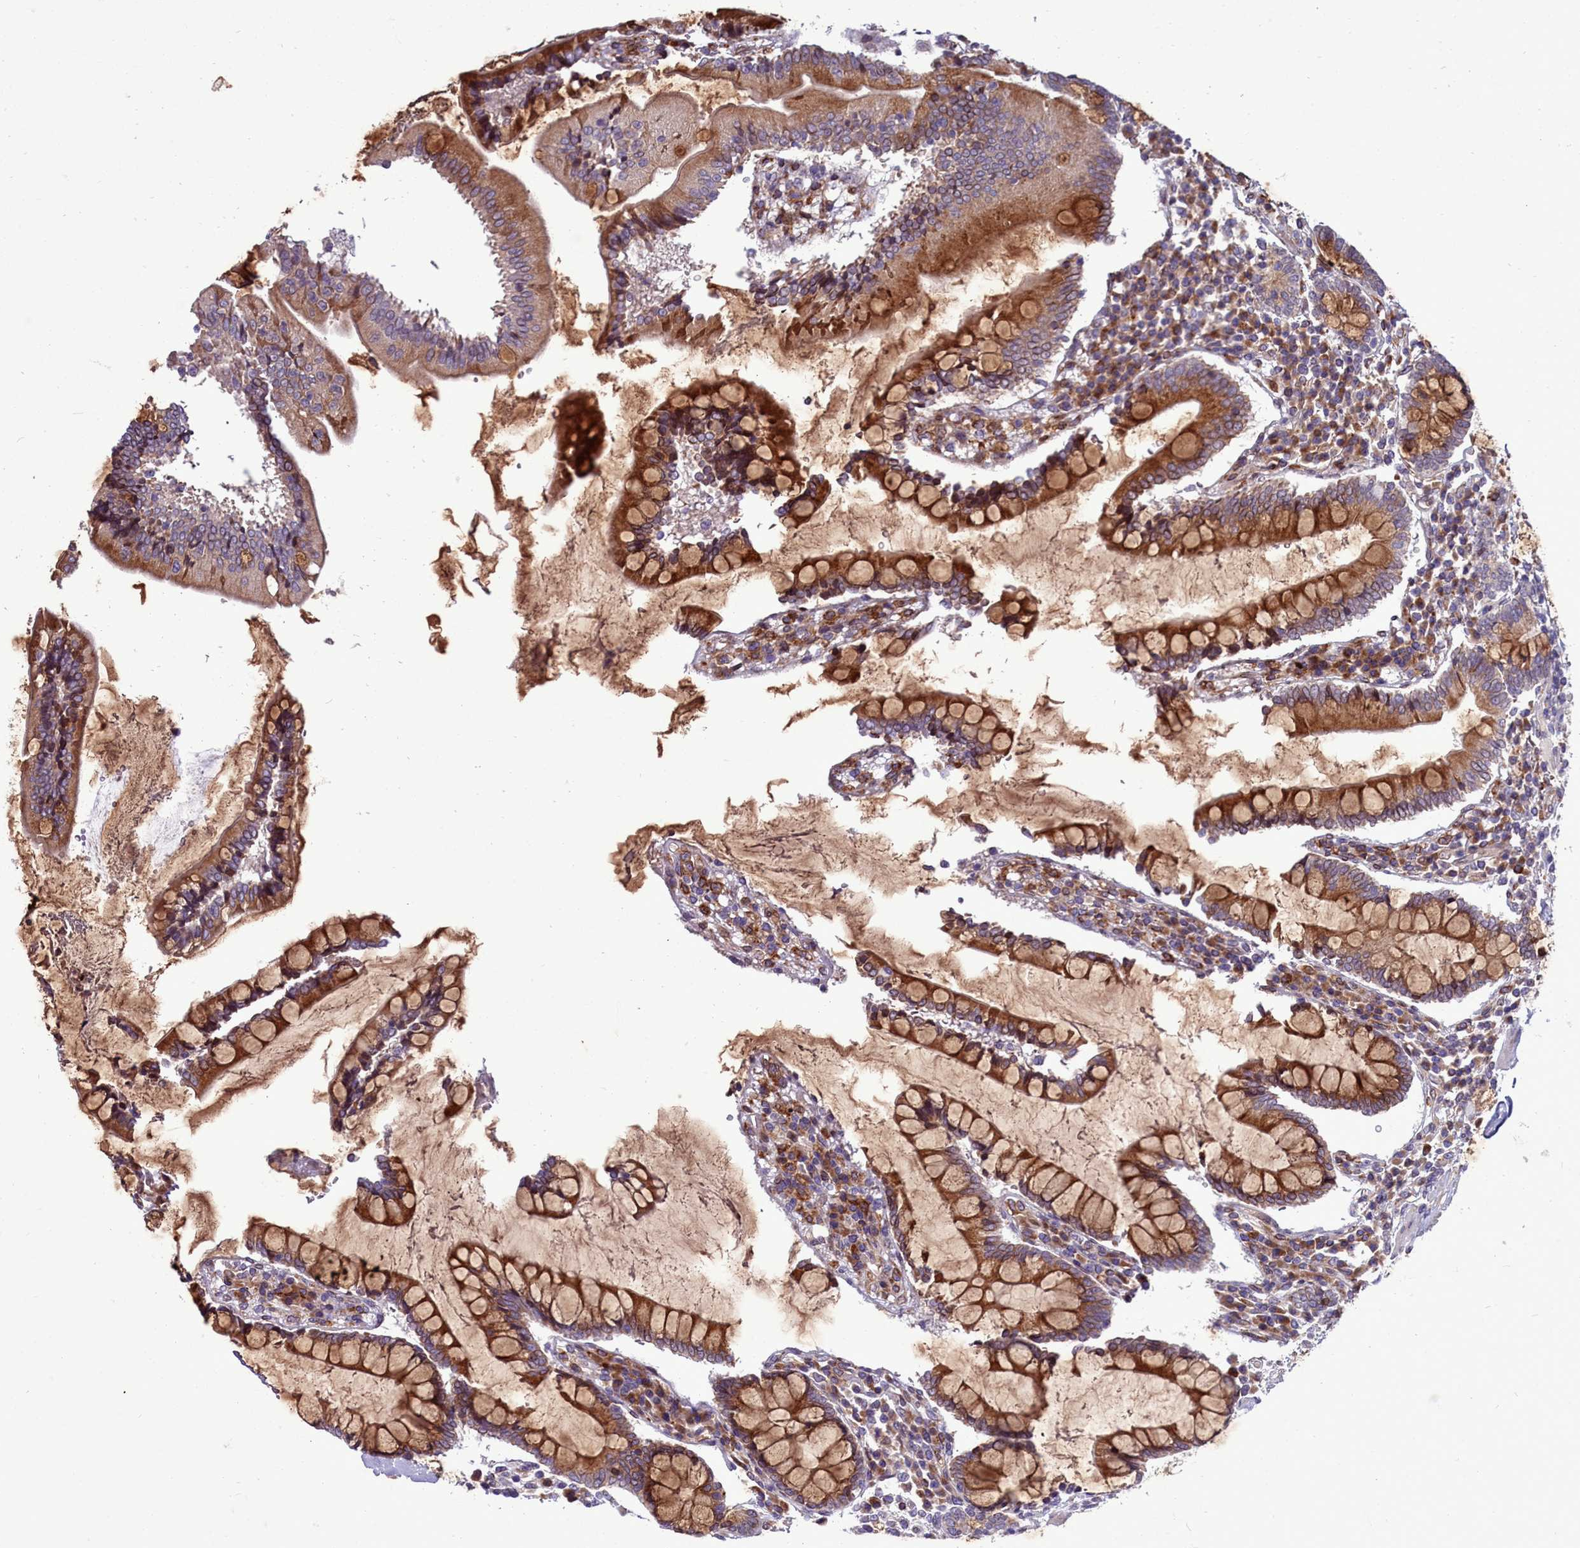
{"staining": {"intensity": "negative", "quantity": "none", "location": "none"}, "tissue": "colon", "cell_type": "Endothelial cells", "image_type": "normal", "snomed": [{"axis": "morphology", "description": "Normal tissue, NOS"}, {"axis": "topography", "description": "Colon"}], "caption": "A photomicrograph of colon stained for a protein shows no brown staining in endothelial cells.", "gene": "RAPGEF4", "patient": {"sex": "female", "age": 79}}